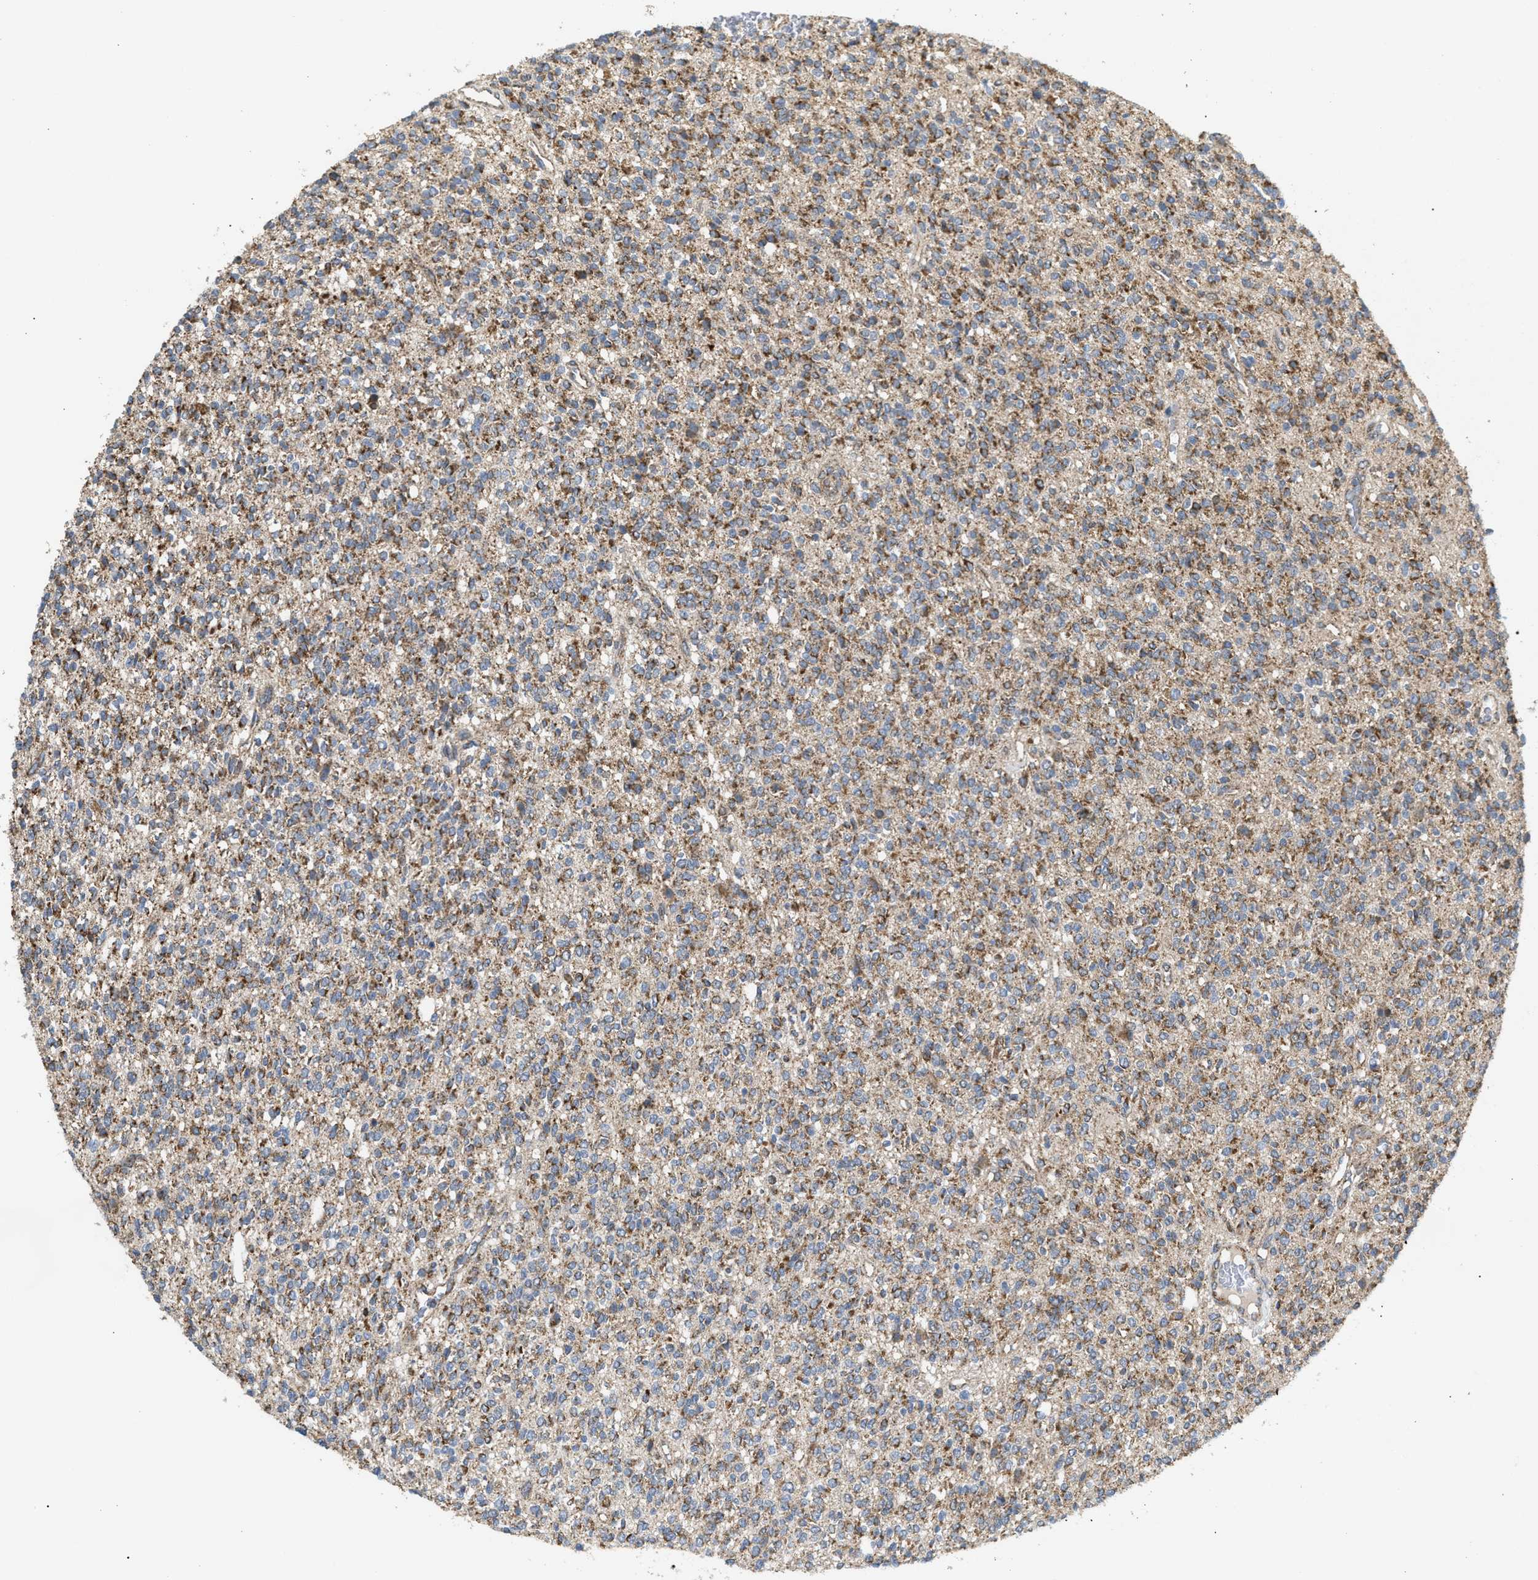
{"staining": {"intensity": "moderate", "quantity": ">75%", "location": "cytoplasmic/membranous"}, "tissue": "glioma", "cell_type": "Tumor cells", "image_type": "cancer", "snomed": [{"axis": "morphology", "description": "Glioma, malignant, High grade"}, {"axis": "topography", "description": "Brain"}], "caption": "A histopathology image of malignant glioma (high-grade) stained for a protein displays moderate cytoplasmic/membranous brown staining in tumor cells.", "gene": "TACO1", "patient": {"sex": "male", "age": 34}}